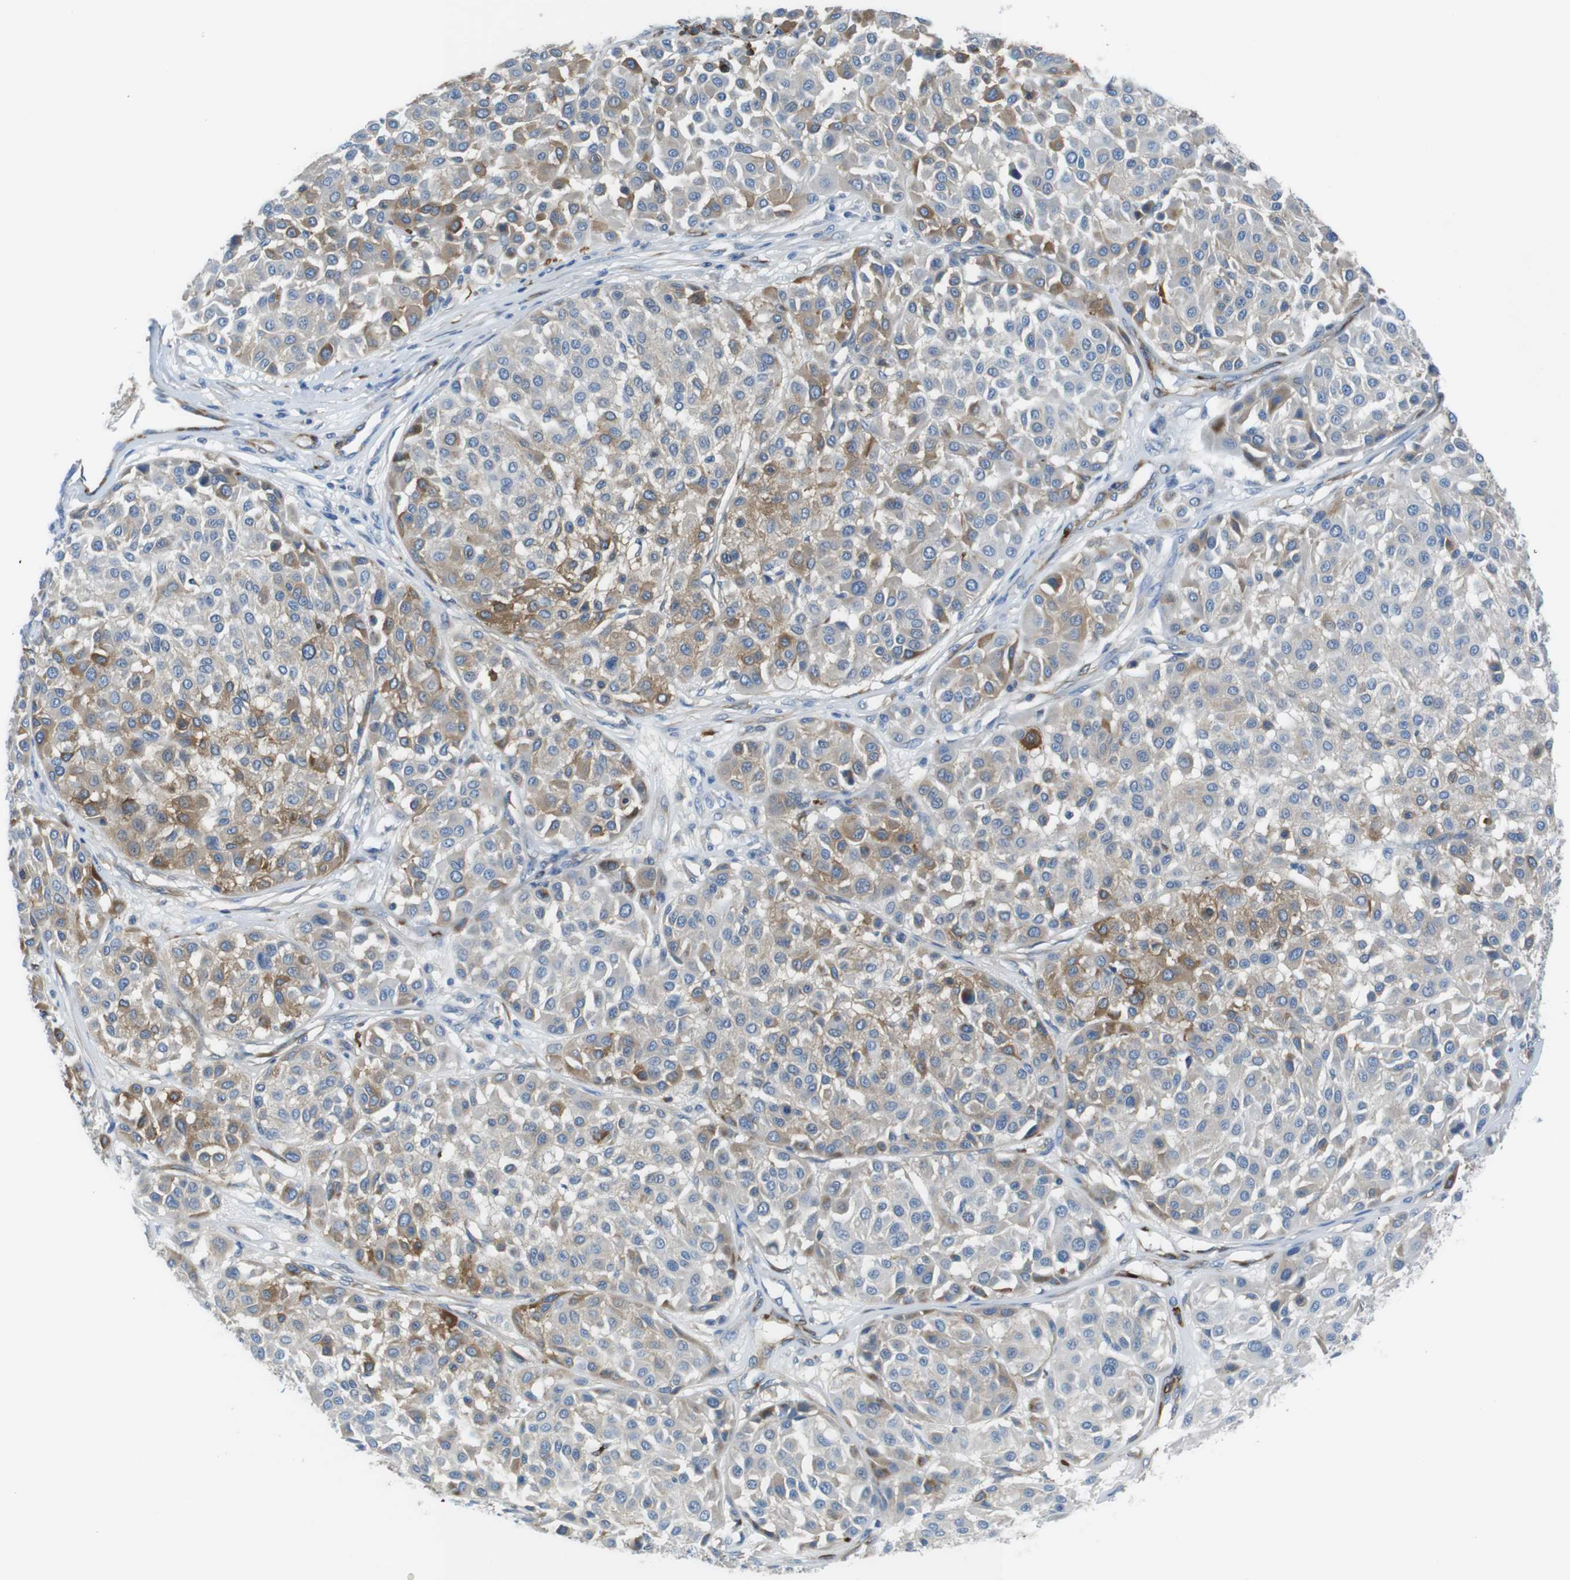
{"staining": {"intensity": "moderate", "quantity": "25%-75%", "location": "cytoplasmic/membranous"}, "tissue": "melanoma", "cell_type": "Tumor cells", "image_type": "cancer", "snomed": [{"axis": "morphology", "description": "Malignant melanoma, Metastatic site"}, {"axis": "topography", "description": "Soft tissue"}], "caption": "Brown immunohistochemical staining in melanoma shows moderate cytoplasmic/membranous expression in about 25%-75% of tumor cells.", "gene": "EMP2", "patient": {"sex": "male", "age": 41}}